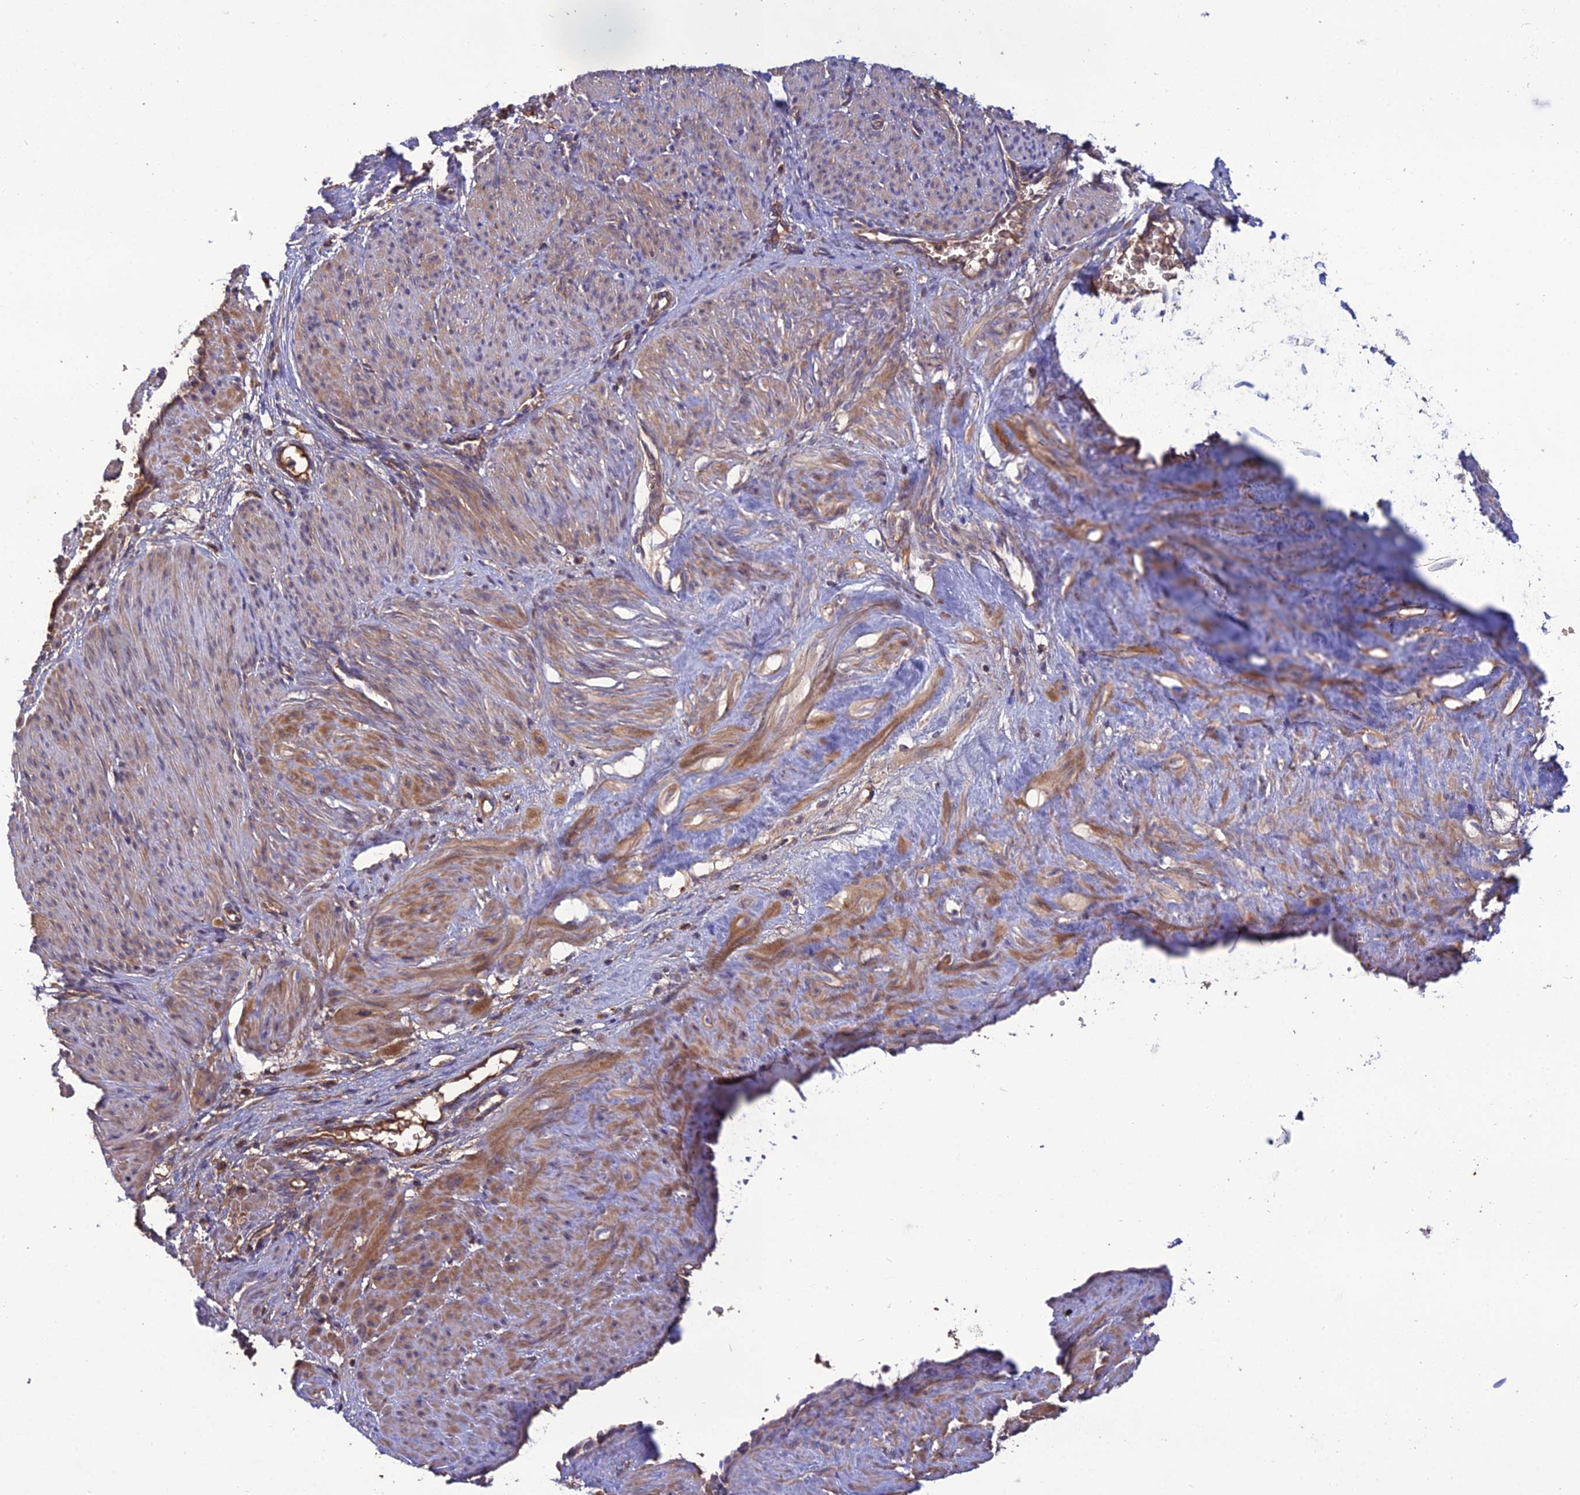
{"staining": {"intensity": "moderate", "quantity": "25%-75%", "location": "cytoplasmic/membranous"}, "tissue": "smooth muscle", "cell_type": "Smooth muscle cells", "image_type": "normal", "snomed": [{"axis": "morphology", "description": "Normal tissue, NOS"}, {"axis": "topography", "description": "Endometrium"}], "caption": "A high-resolution micrograph shows IHC staining of unremarkable smooth muscle, which reveals moderate cytoplasmic/membranous positivity in about 25%-75% of smooth muscle cells.", "gene": "GALR2", "patient": {"sex": "female", "age": 33}}